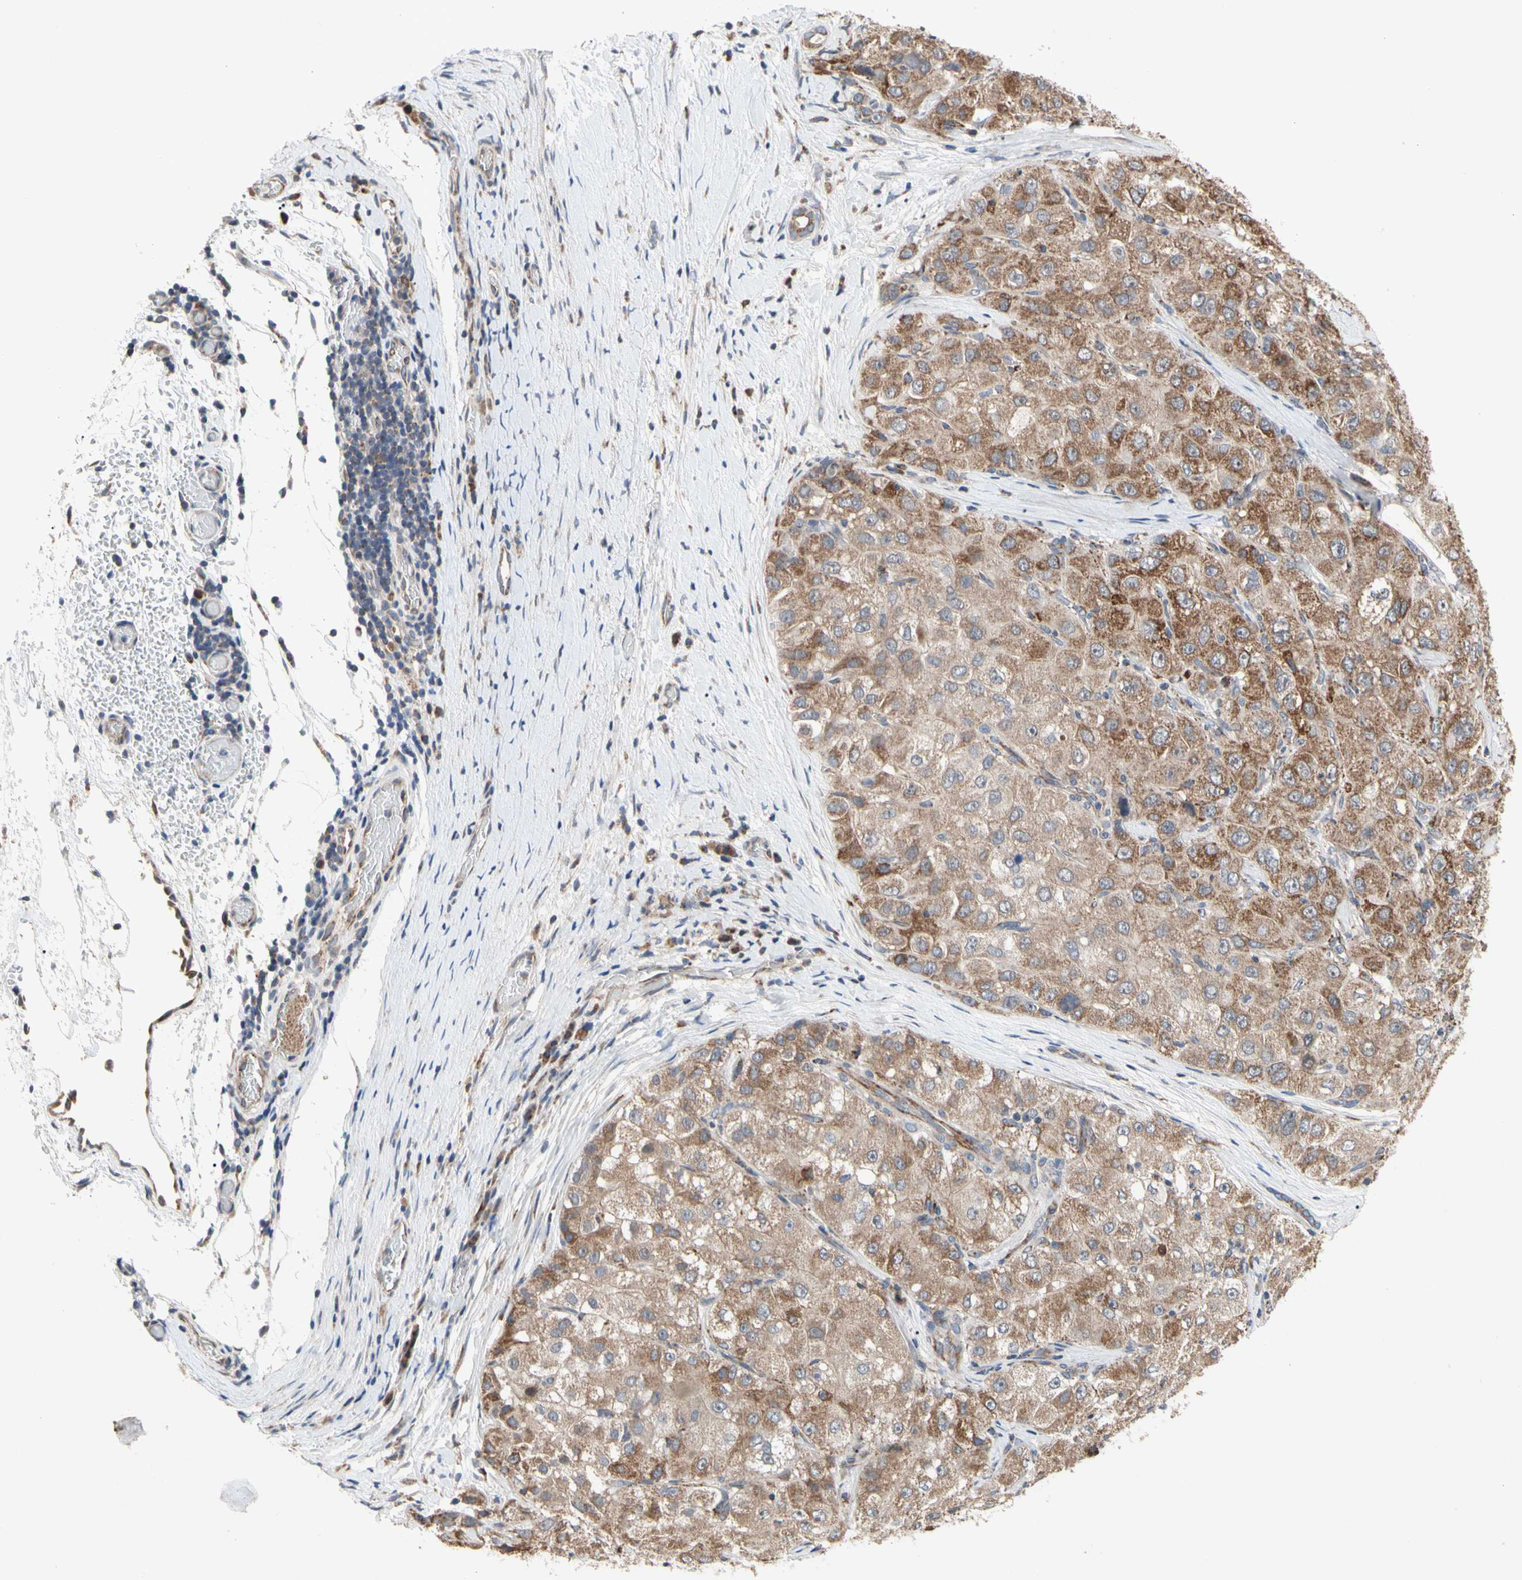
{"staining": {"intensity": "moderate", "quantity": ">75%", "location": "cytoplasmic/membranous"}, "tissue": "liver cancer", "cell_type": "Tumor cells", "image_type": "cancer", "snomed": [{"axis": "morphology", "description": "Carcinoma, Hepatocellular, NOS"}, {"axis": "topography", "description": "Liver"}], "caption": "IHC histopathology image of neoplastic tissue: liver cancer stained using immunohistochemistry shows medium levels of moderate protein expression localized specifically in the cytoplasmic/membranous of tumor cells, appearing as a cytoplasmic/membranous brown color.", "gene": "GPD2", "patient": {"sex": "male", "age": 80}}